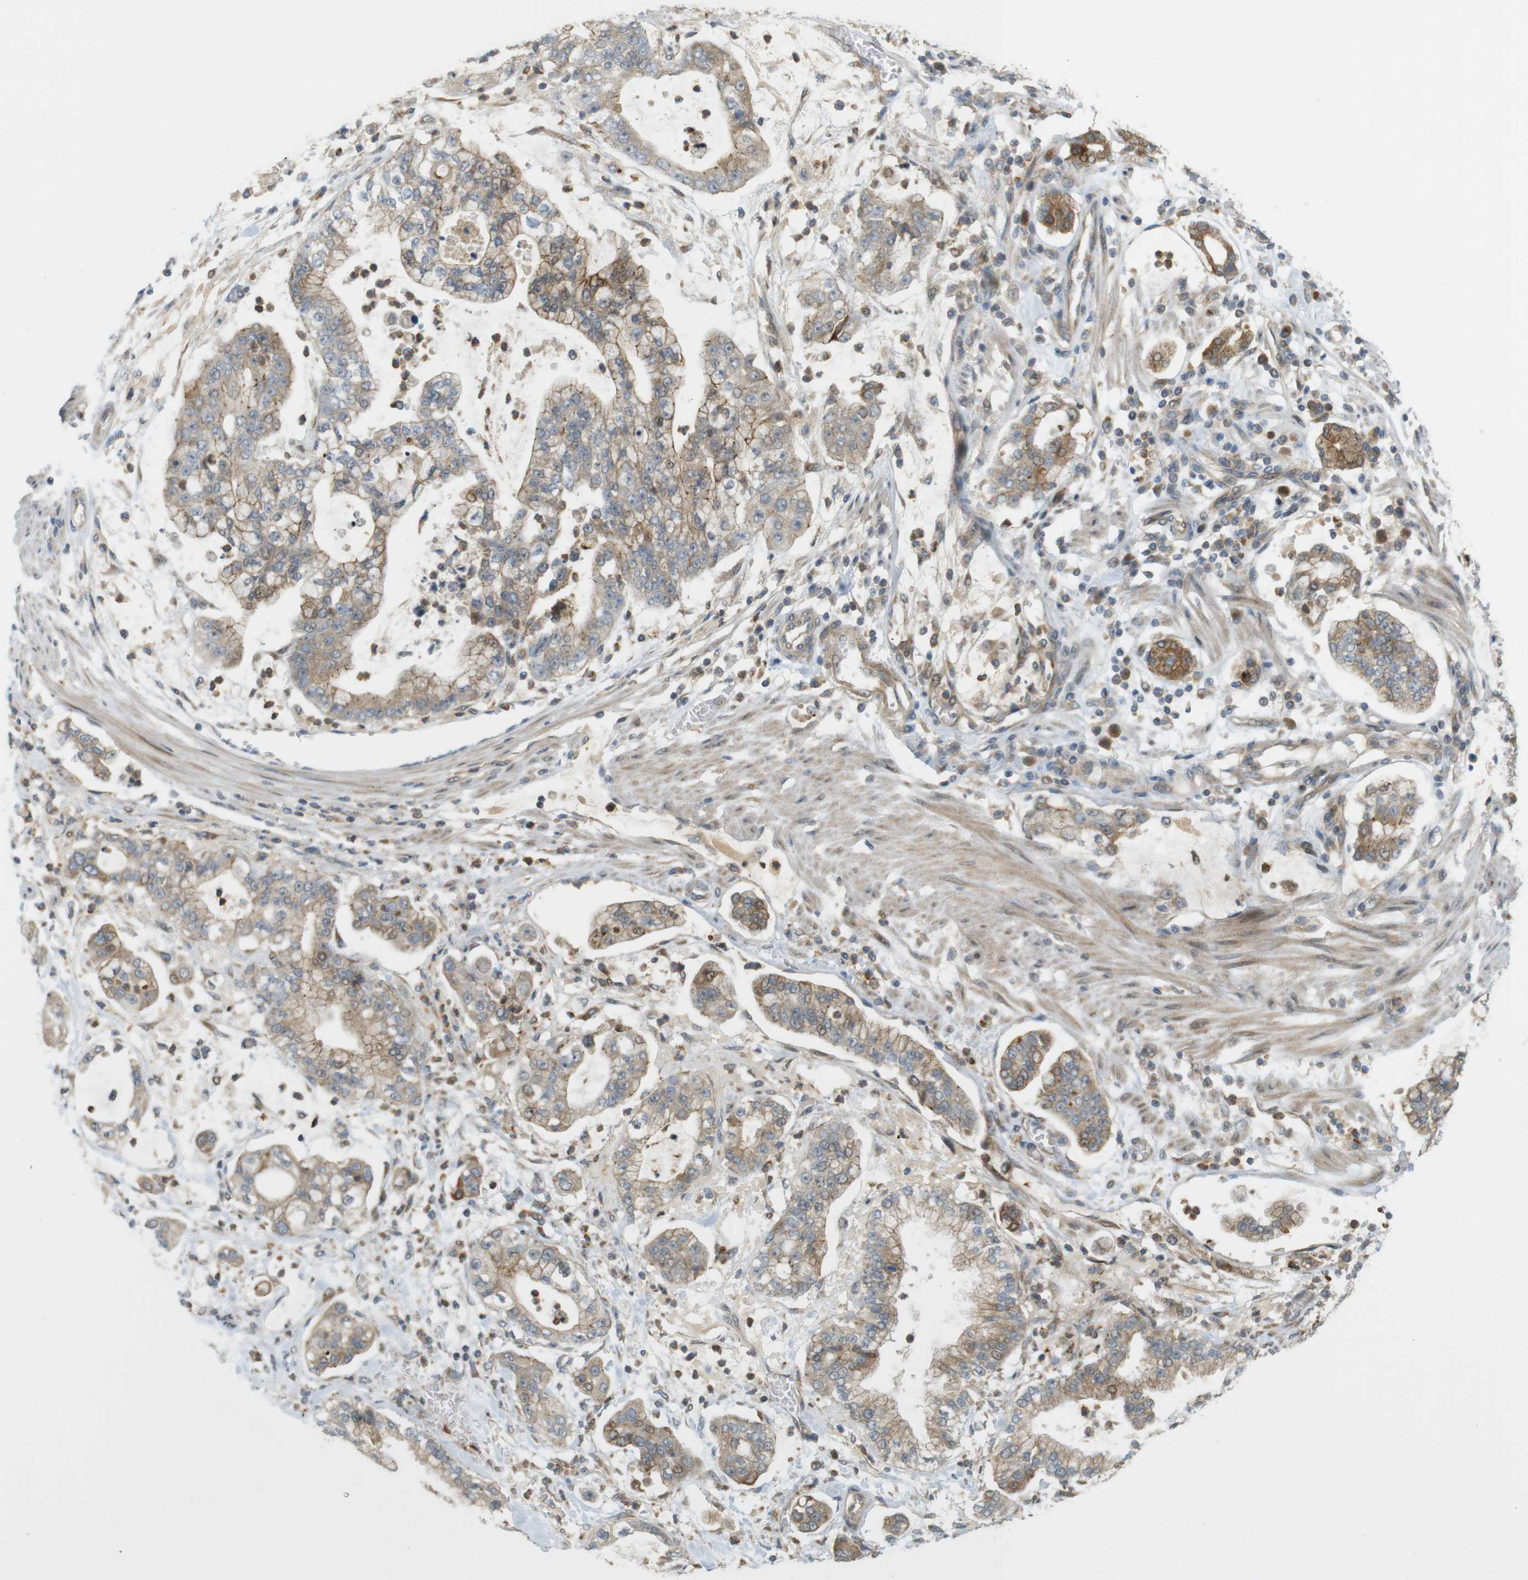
{"staining": {"intensity": "moderate", "quantity": "25%-75%", "location": "cytoplasmic/membranous"}, "tissue": "stomach cancer", "cell_type": "Tumor cells", "image_type": "cancer", "snomed": [{"axis": "morphology", "description": "Adenocarcinoma, NOS"}, {"axis": "topography", "description": "Stomach"}], "caption": "IHC image of human stomach cancer stained for a protein (brown), which demonstrates medium levels of moderate cytoplasmic/membranous expression in approximately 25%-75% of tumor cells.", "gene": "CLRN3", "patient": {"sex": "male", "age": 76}}